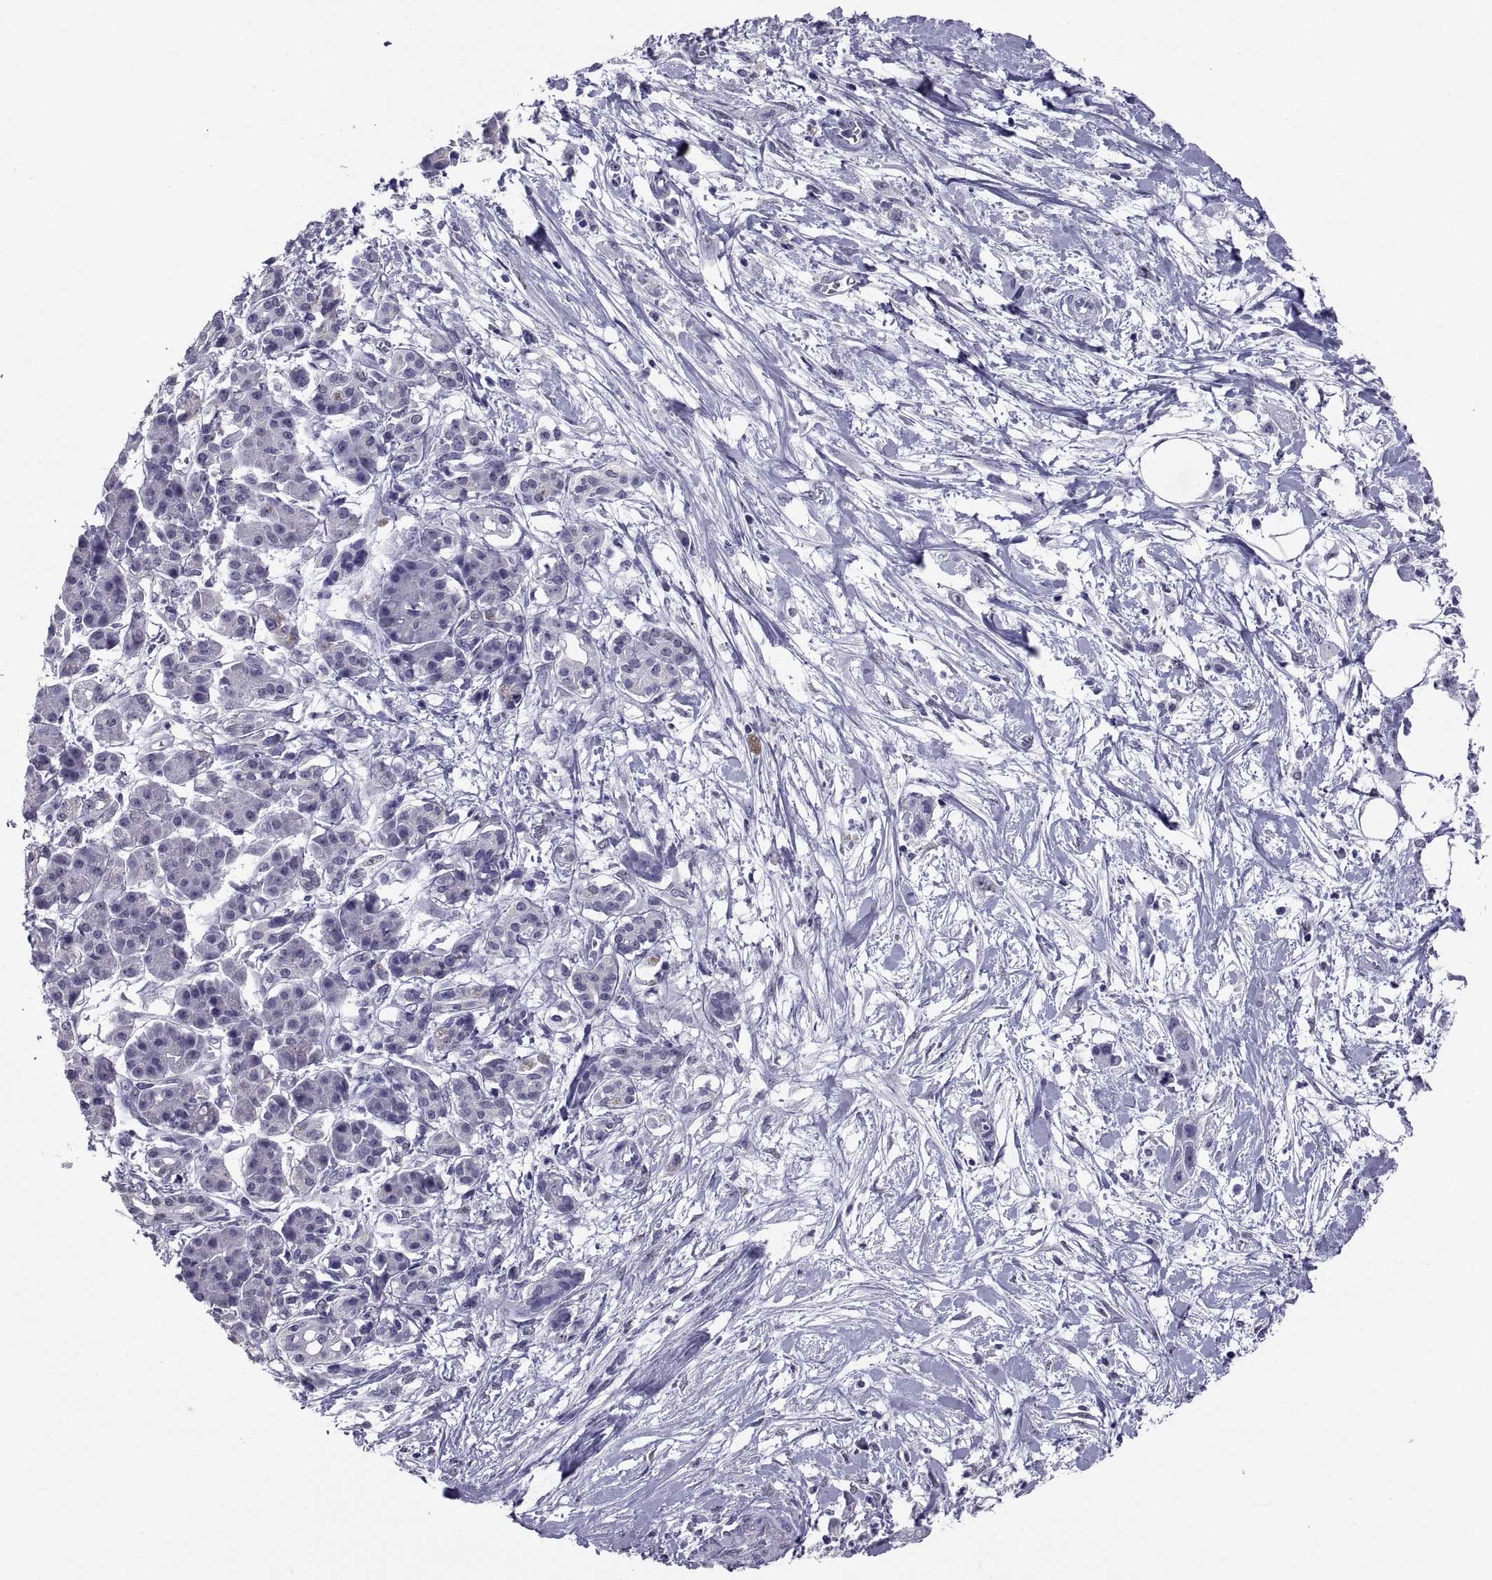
{"staining": {"intensity": "negative", "quantity": "none", "location": "none"}, "tissue": "pancreatic cancer", "cell_type": "Tumor cells", "image_type": "cancer", "snomed": [{"axis": "morphology", "description": "Normal tissue, NOS"}, {"axis": "morphology", "description": "Adenocarcinoma, NOS"}, {"axis": "topography", "description": "Lymph node"}, {"axis": "topography", "description": "Pancreas"}], "caption": "Tumor cells are negative for brown protein staining in adenocarcinoma (pancreatic).", "gene": "TGFBR3L", "patient": {"sex": "female", "age": 58}}